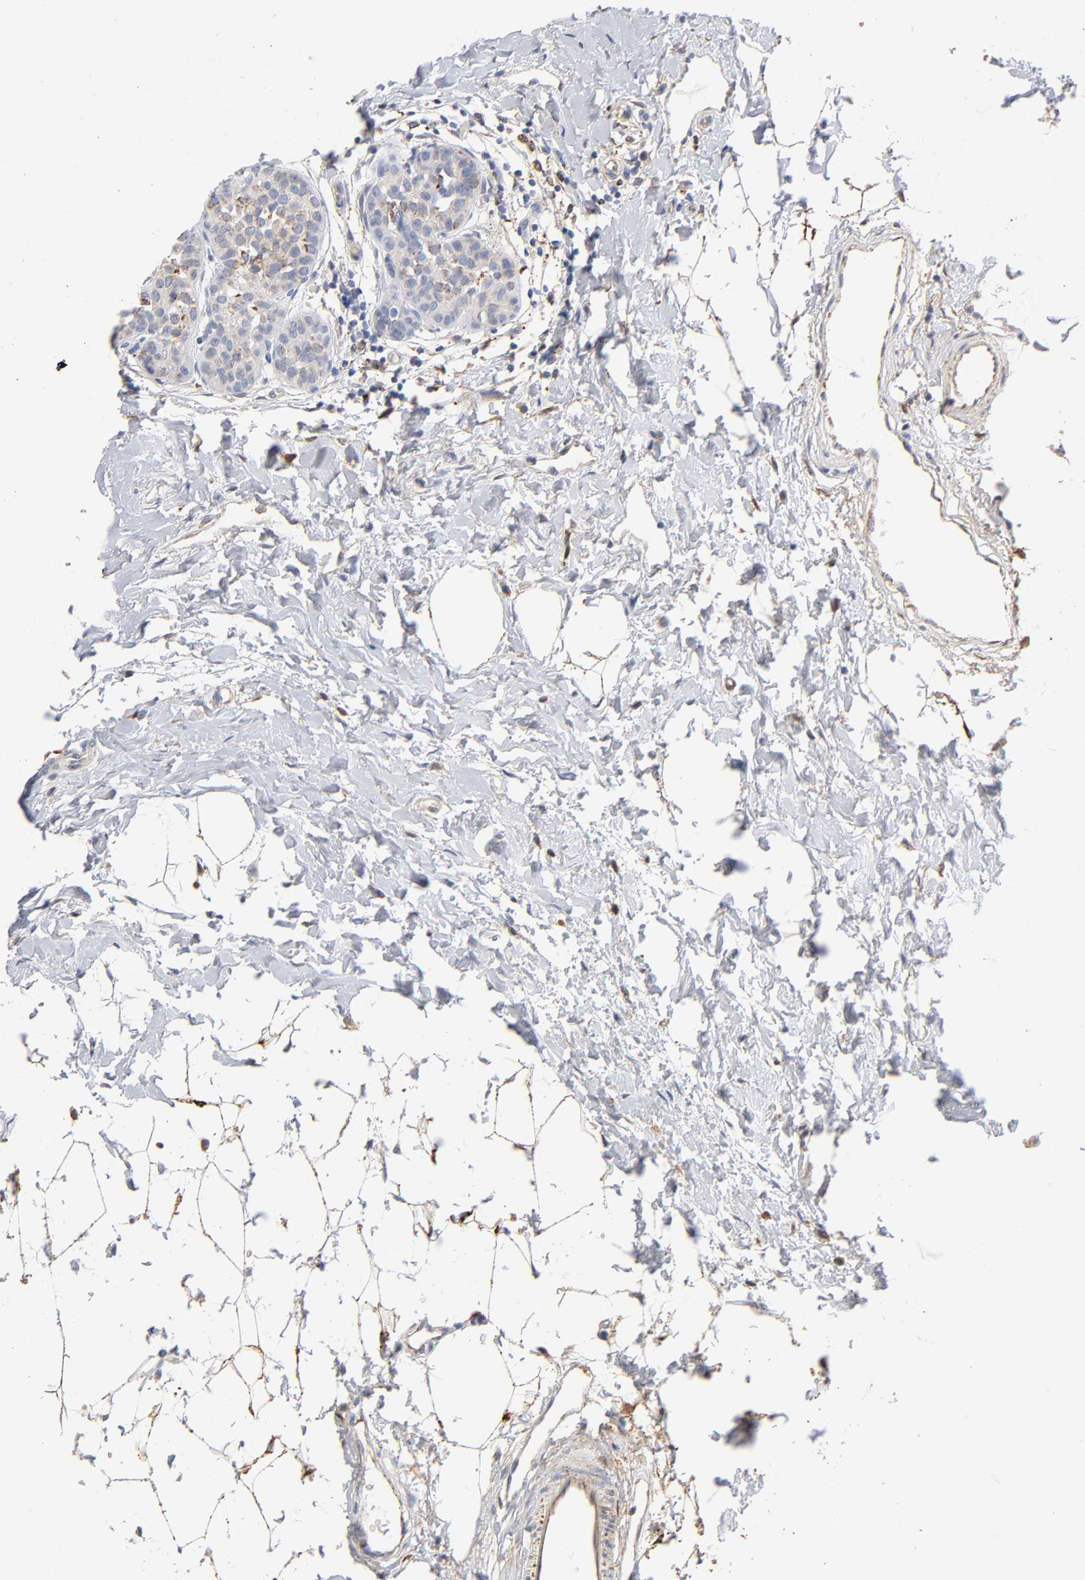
{"staining": {"intensity": "moderate", "quantity": "25%-75%", "location": "cytoplasmic/membranous"}, "tissue": "breast cancer", "cell_type": "Tumor cells", "image_type": "cancer", "snomed": [{"axis": "morphology", "description": "Lobular carcinoma, in situ"}, {"axis": "morphology", "description": "Lobular carcinoma"}, {"axis": "topography", "description": "Breast"}], "caption": "Immunohistochemistry histopathology image of neoplastic tissue: human breast lobular carcinoma stained using IHC reveals medium levels of moderate protein expression localized specifically in the cytoplasmic/membranous of tumor cells, appearing as a cytoplasmic/membranous brown color.", "gene": "ISG15", "patient": {"sex": "female", "age": 41}}